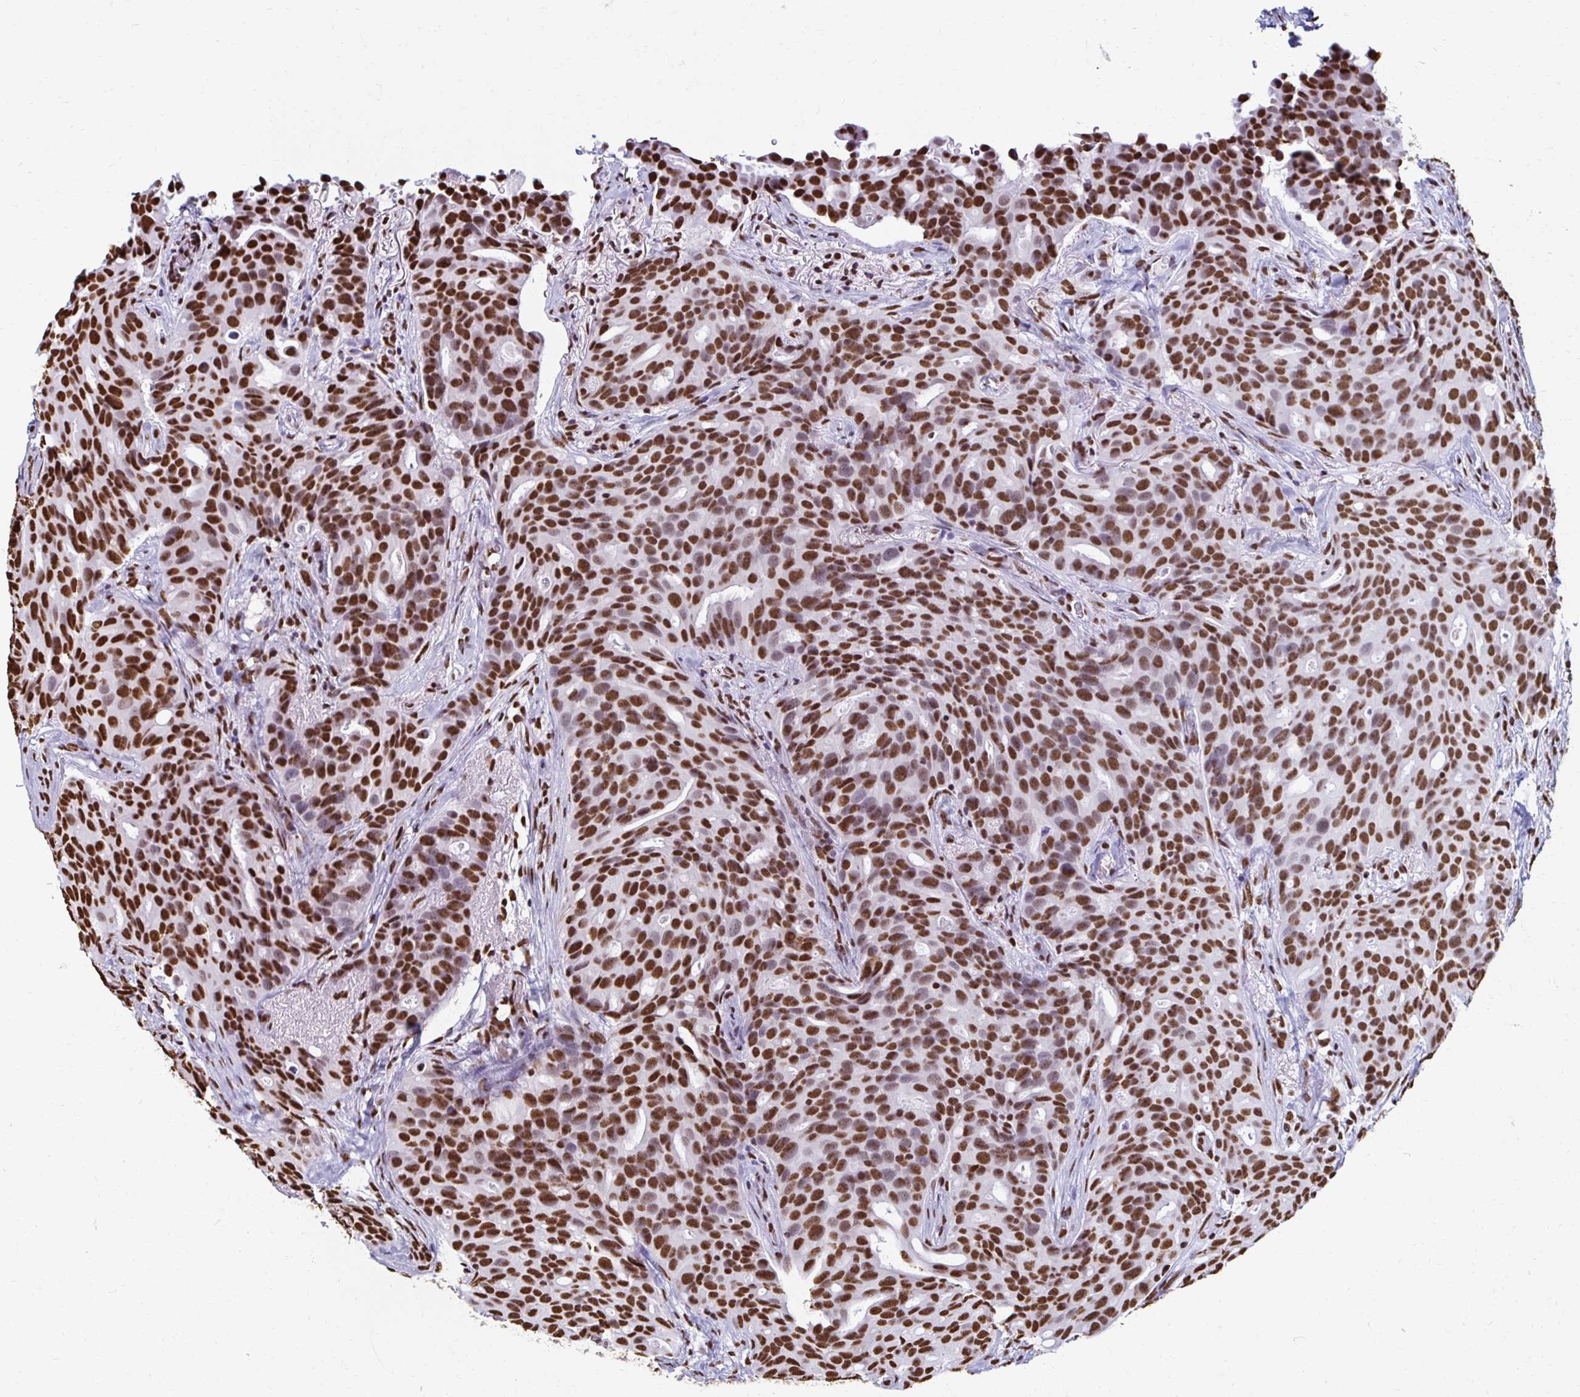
{"staining": {"intensity": "strong", "quantity": ">75%", "location": "nuclear"}, "tissue": "breast cancer", "cell_type": "Tumor cells", "image_type": "cancer", "snomed": [{"axis": "morphology", "description": "Duct carcinoma"}, {"axis": "topography", "description": "Breast"}], "caption": "Breast infiltrating ductal carcinoma stained with a brown dye displays strong nuclear positive positivity in approximately >75% of tumor cells.", "gene": "NONO", "patient": {"sex": "female", "age": 54}}